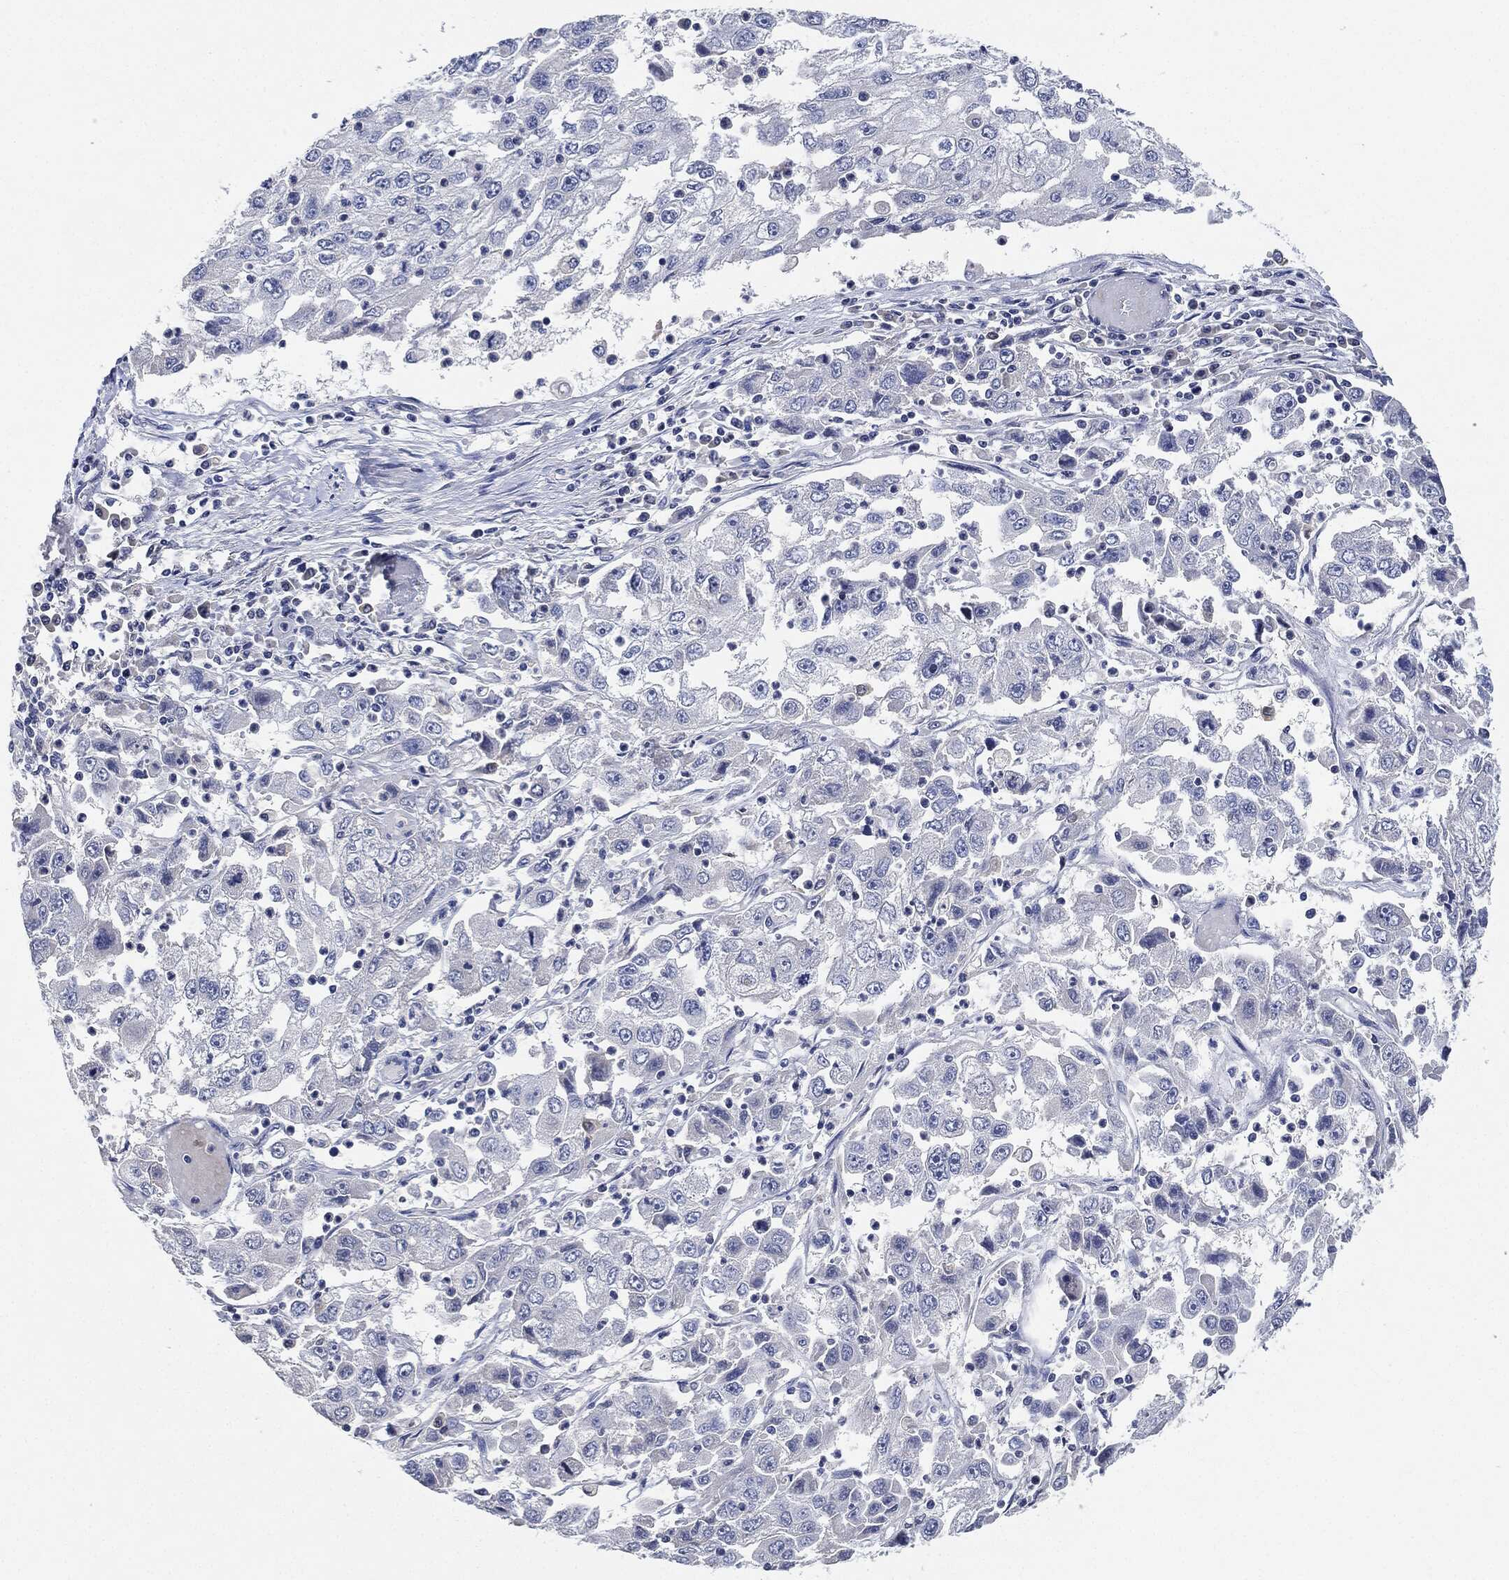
{"staining": {"intensity": "negative", "quantity": "none", "location": "none"}, "tissue": "cervical cancer", "cell_type": "Tumor cells", "image_type": "cancer", "snomed": [{"axis": "morphology", "description": "Squamous cell carcinoma, NOS"}, {"axis": "topography", "description": "Cervix"}], "caption": "A photomicrograph of human squamous cell carcinoma (cervical) is negative for staining in tumor cells.", "gene": "NTRK1", "patient": {"sex": "female", "age": 36}}